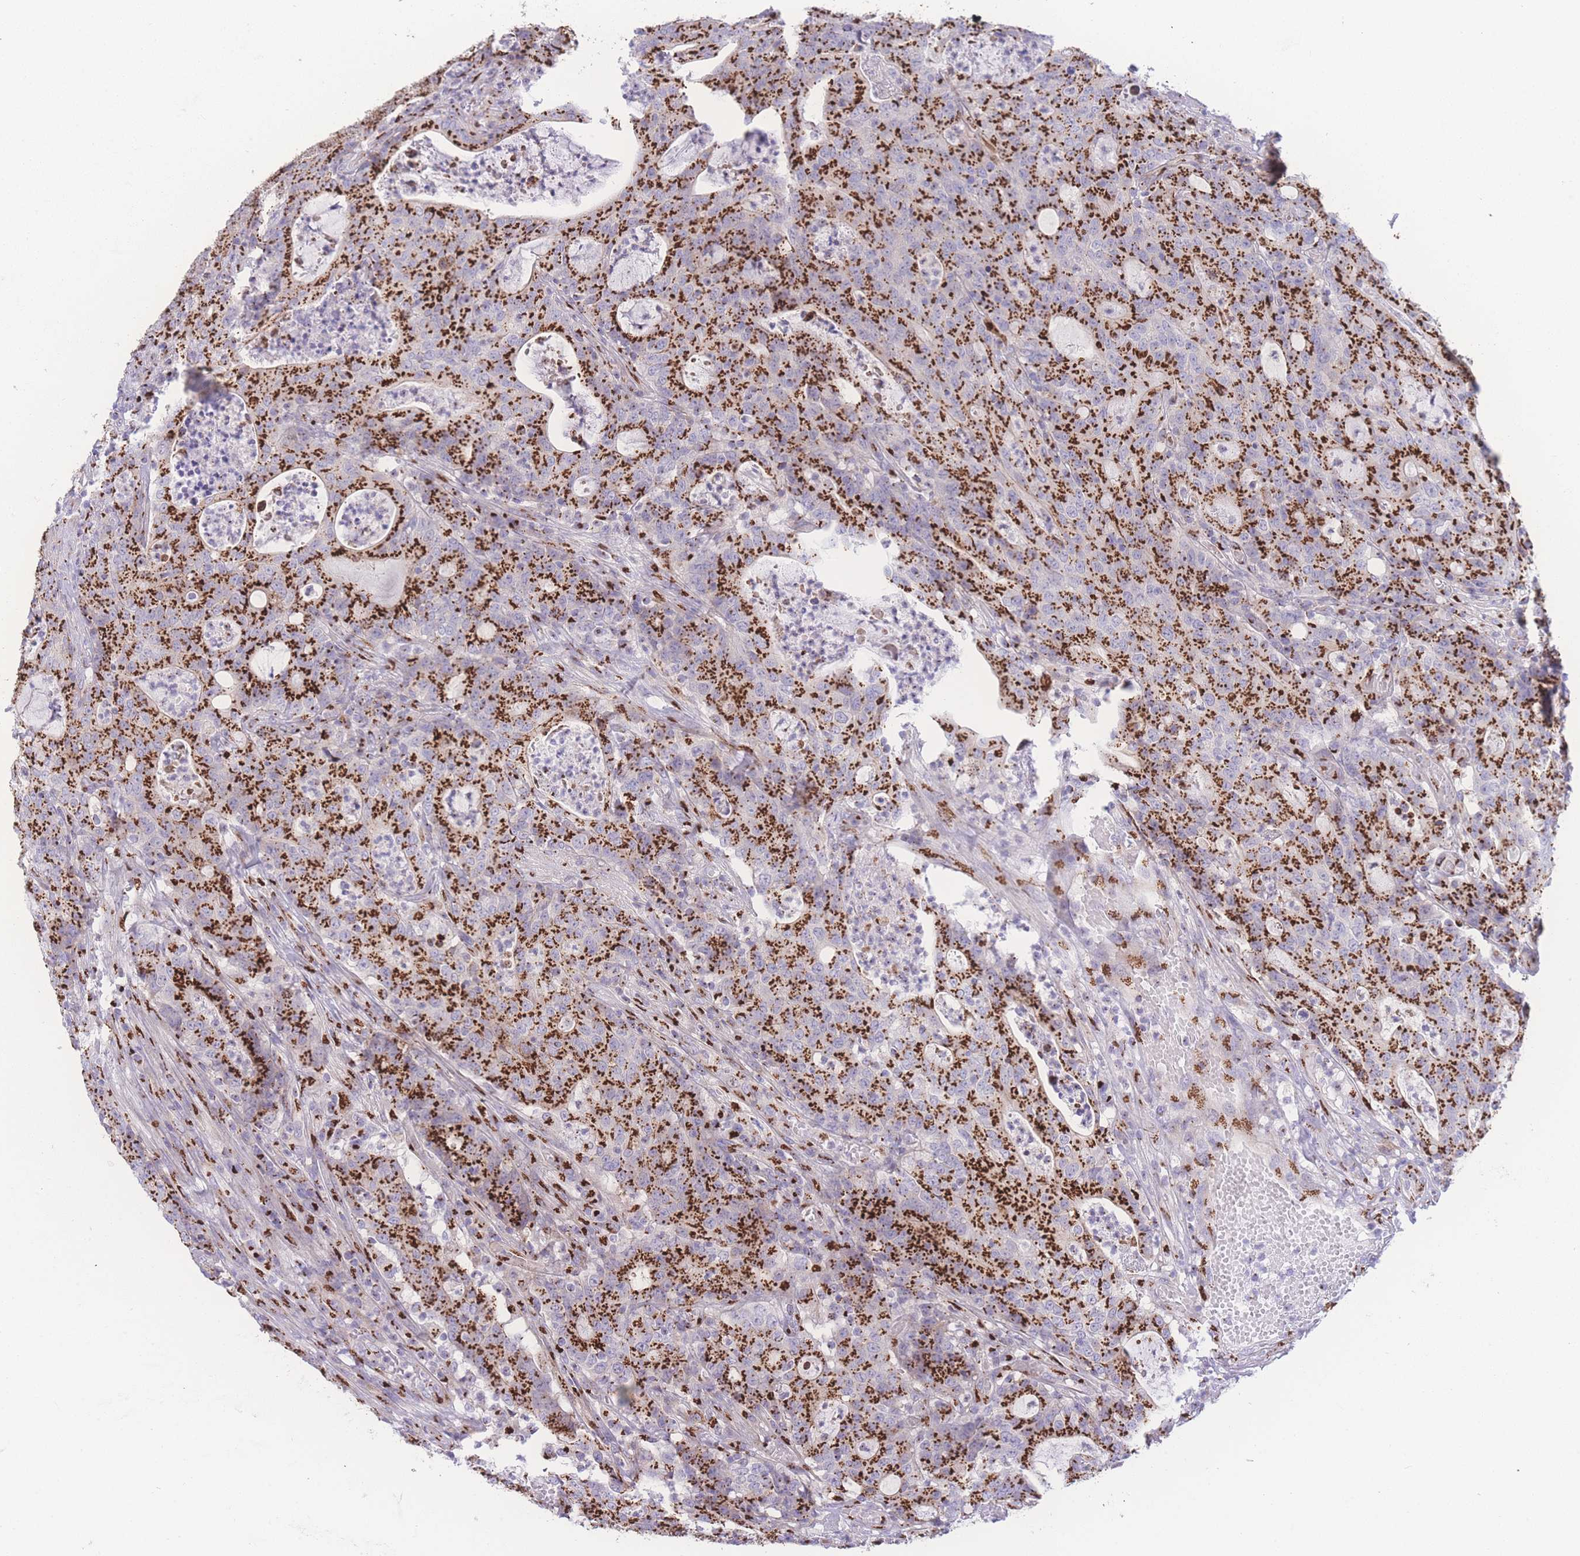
{"staining": {"intensity": "strong", "quantity": ">75%", "location": "cytoplasmic/membranous"}, "tissue": "colorectal cancer", "cell_type": "Tumor cells", "image_type": "cancer", "snomed": [{"axis": "morphology", "description": "Adenocarcinoma, NOS"}, {"axis": "topography", "description": "Colon"}], "caption": "IHC (DAB (3,3'-diaminobenzidine)) staining of human colorectal cancer displays strong cytoplasmic/membranous protein staining in about >75% of tumor cells. Immunohistochemistry stains the protein of interest in brown and the nuclei are stained blue.", "gene": "GOLM2", "patient": {"sex": "male", "age": 83}}